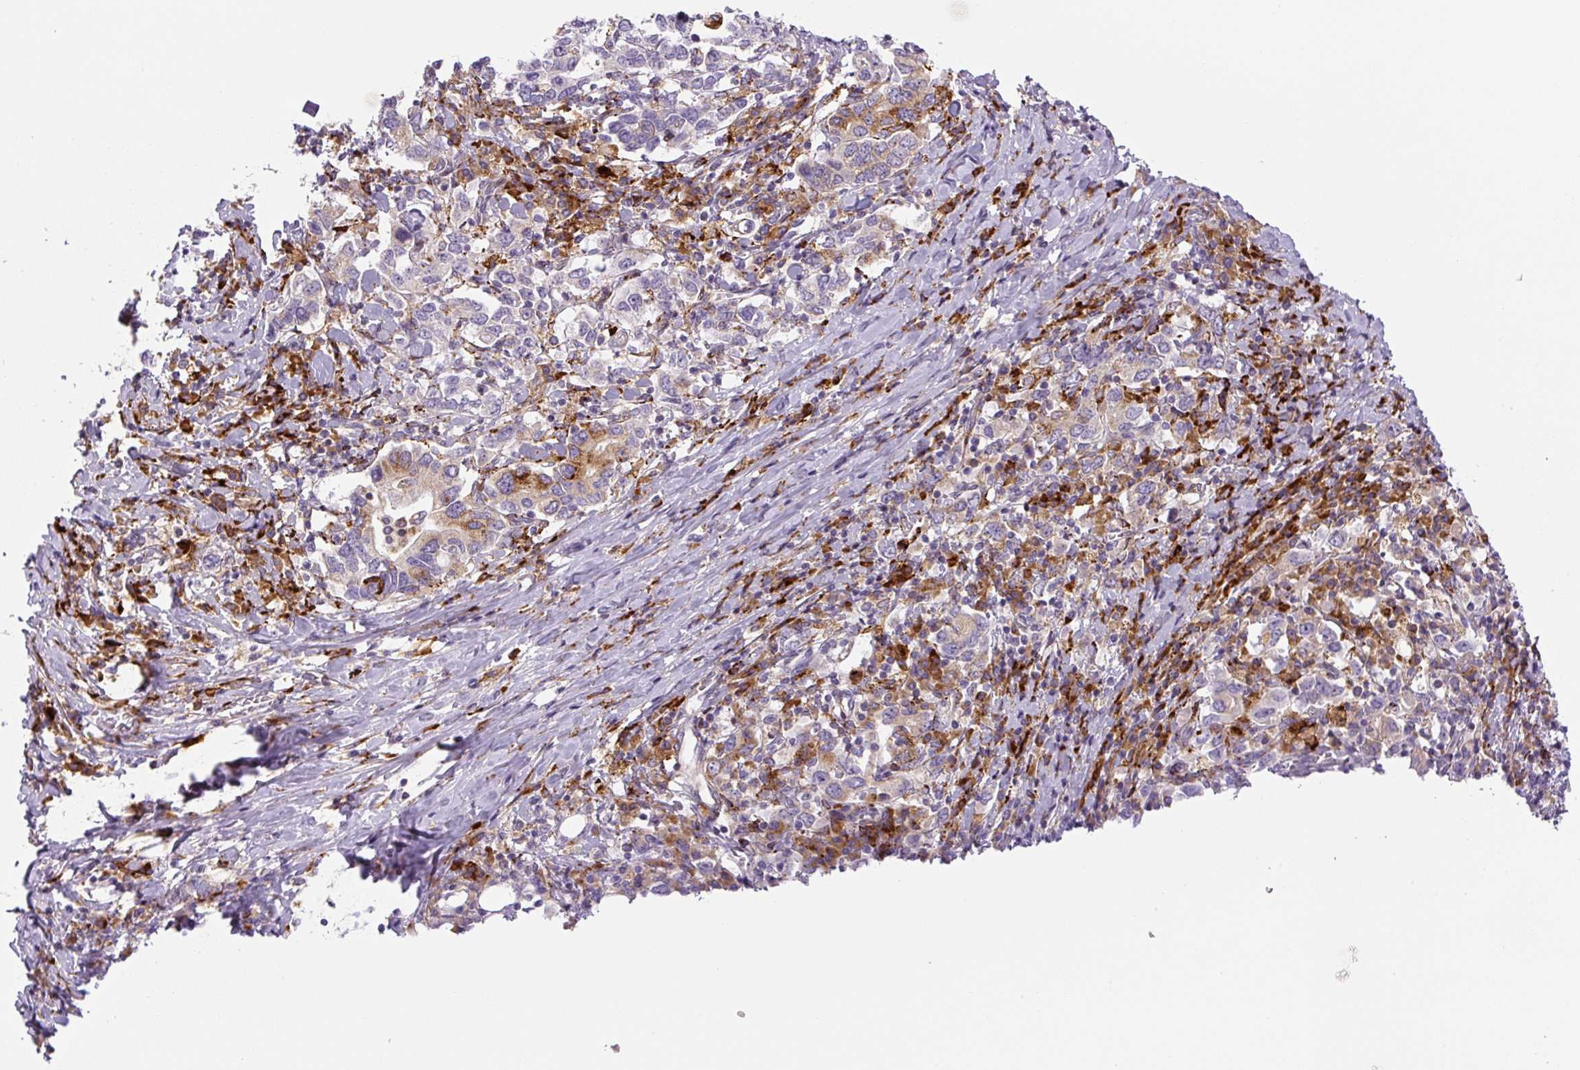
{"staining": {"intensity": "moderate", "quantity": "<25%", "location": "cytoplasmic/membranous"}, "tissue": "stomach cancer", "cell_type": "Tumor cells", "image_type": "cancer", "snomed": [{"axis": "morphology", "description": "Adenocarcinoma, NOS"}, {"axis": "topography", "description": "Stomach, upper"}, {"axis": "topography", "description": "Stomach"}], "caption": "Human adenocarcinoma (stomach) stained with a brown dye reveals moderate cytoplasmic/membranous positive positivity in about <25% of tumor cells.", "gene": "DISP3", "patient": {"sex": "male", "age": 62}}